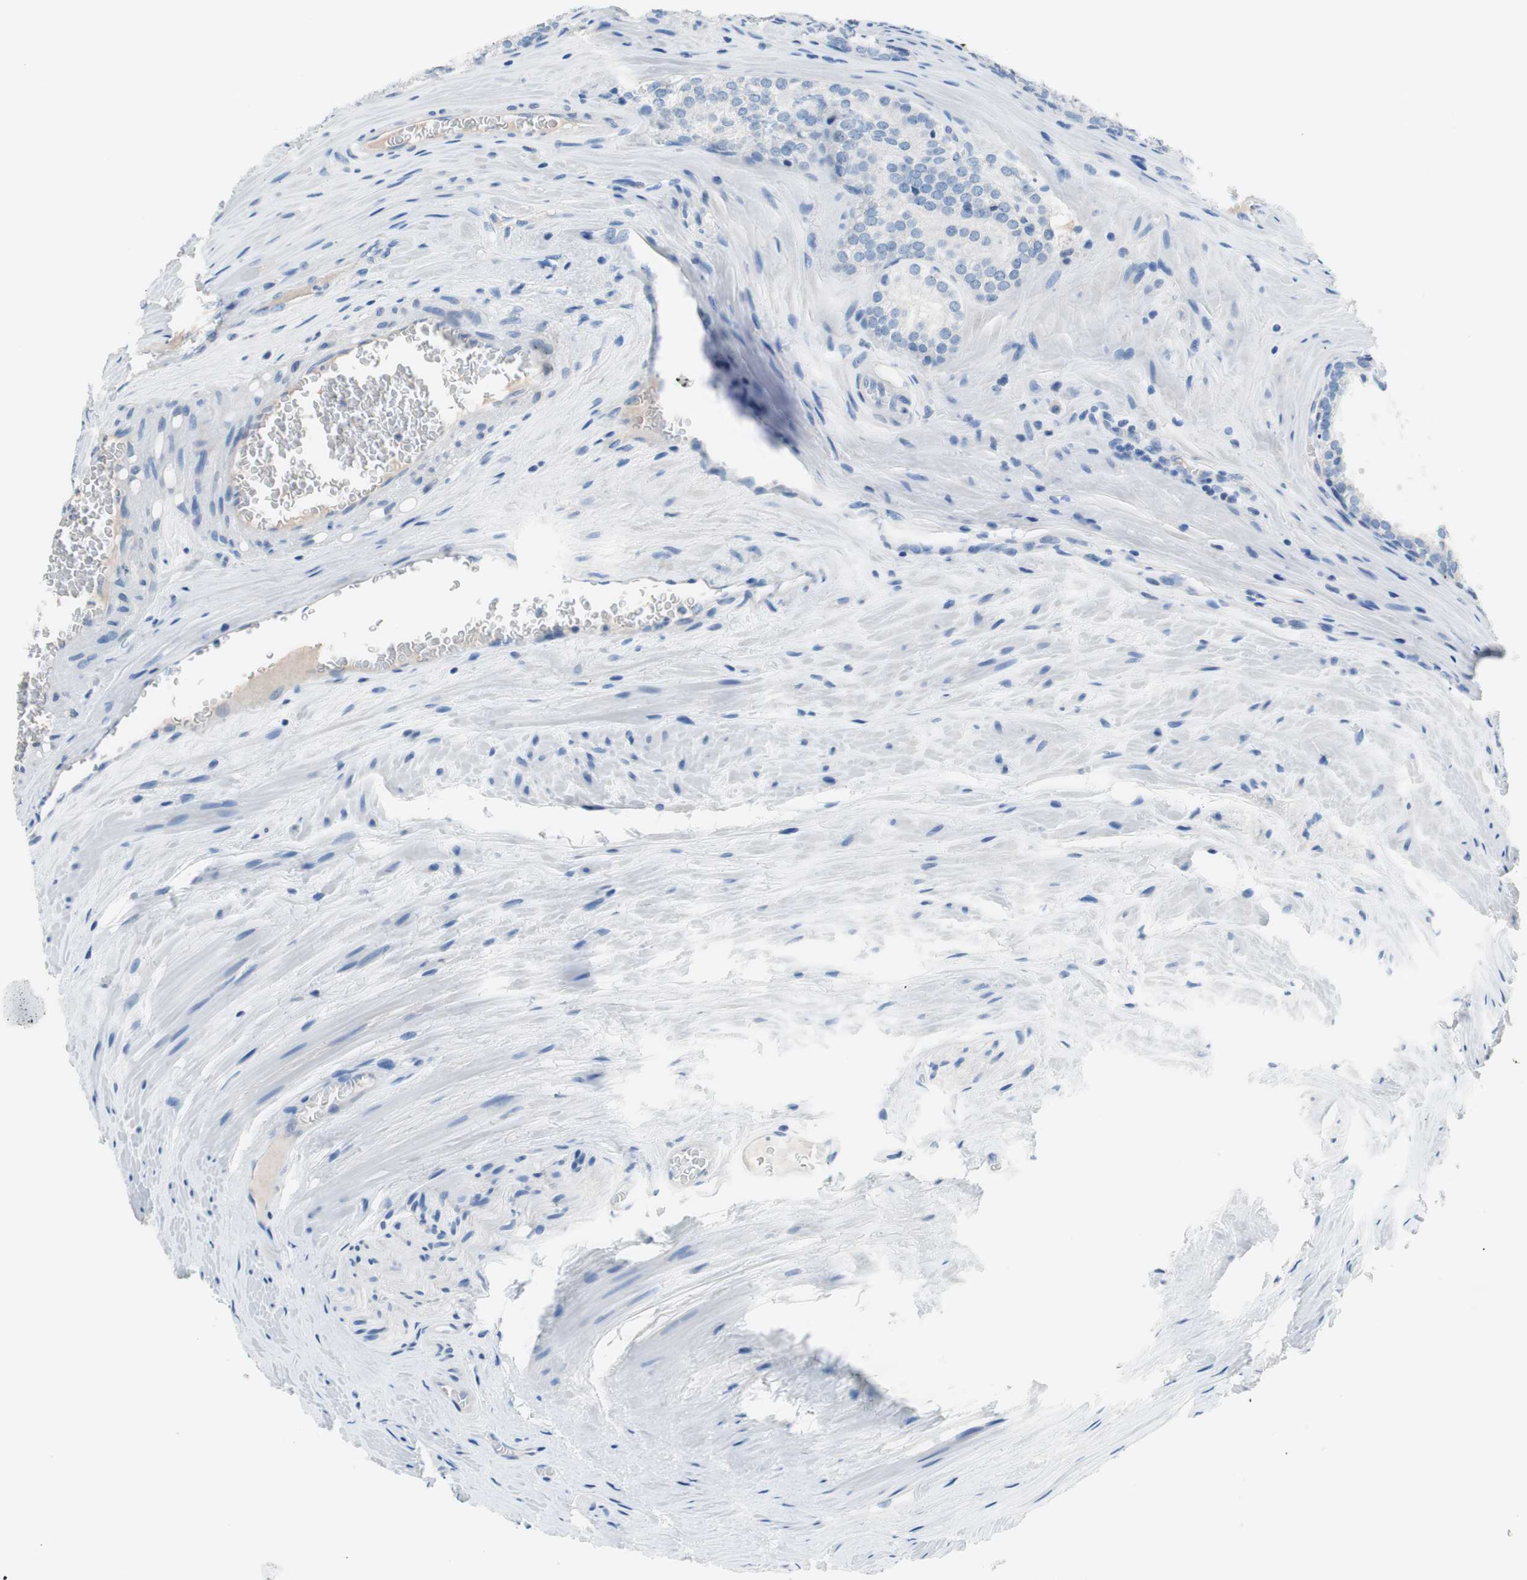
{"staining": {"intensity": "negative", "quantity": "none", "location": "none"}, "tissue": "prostate cancer", "cell_type": "Tumor cells", "image_type": "cancer", "snomed": [{"axis": "morphology", "description": "Adenocarcinoma, Low grade"}, {"axis": "topography", "description": "Prostate"}], "caption": "Histopathology image shows no protein staining in tumor cells of prostate cancer tissue.", "gene": "EVA1A", "patient": {"sex": "male", "age": 60}}